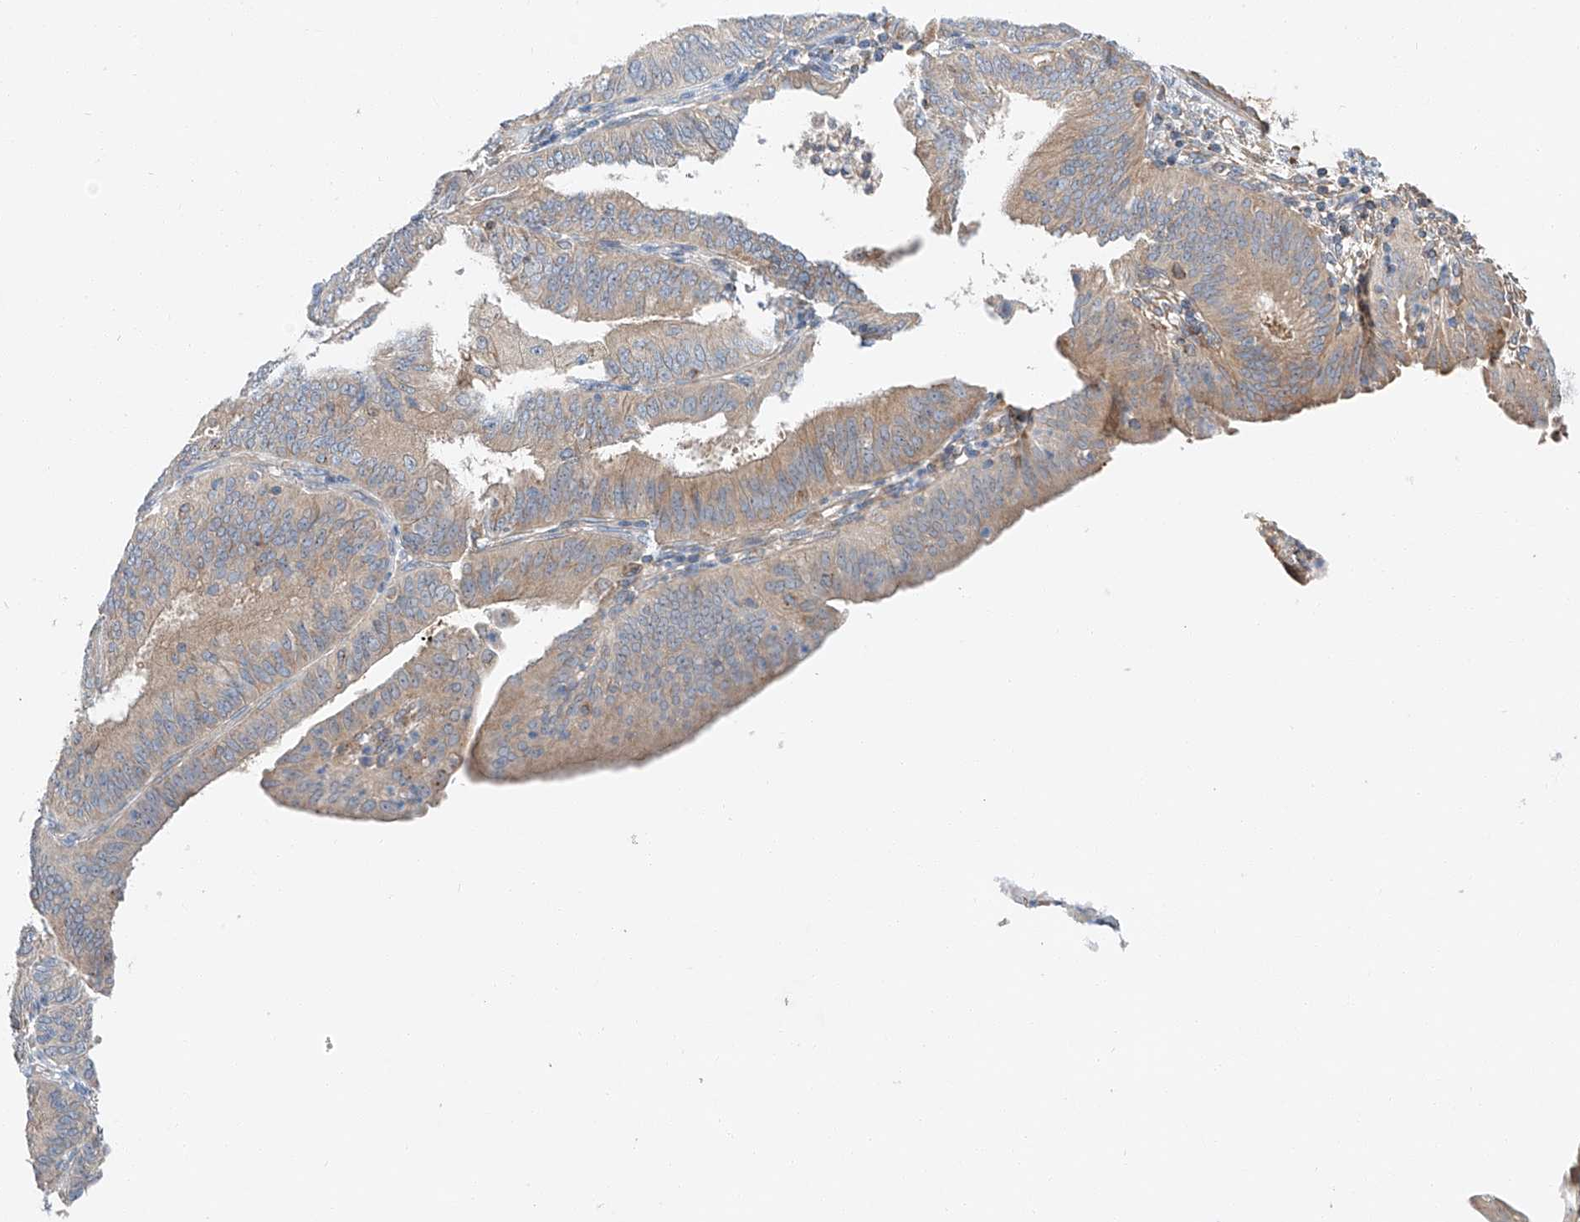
{"staining": {"intensity": "weak", "quantity": "25%-75%", "location": "cytoplasmic/membranous"}, "tissue": "endometrial cancer", "cell_type": "Tumor cells", "image_type": "cancer", "snomed": [{"axis": "morphology", "description": "Adenocarcinoma, NOS"}, {"axis": "topography", "description": "Endometrium"}], "caption": "Immunohistochemical staining of endometrial cancer demonstrates low levels of weak cytoplasmic/membranous protein staining in approximately 25%-75% of tumor cells.", "gene": "RUSC1", "patient": {"sex": "female", "age": 51}}